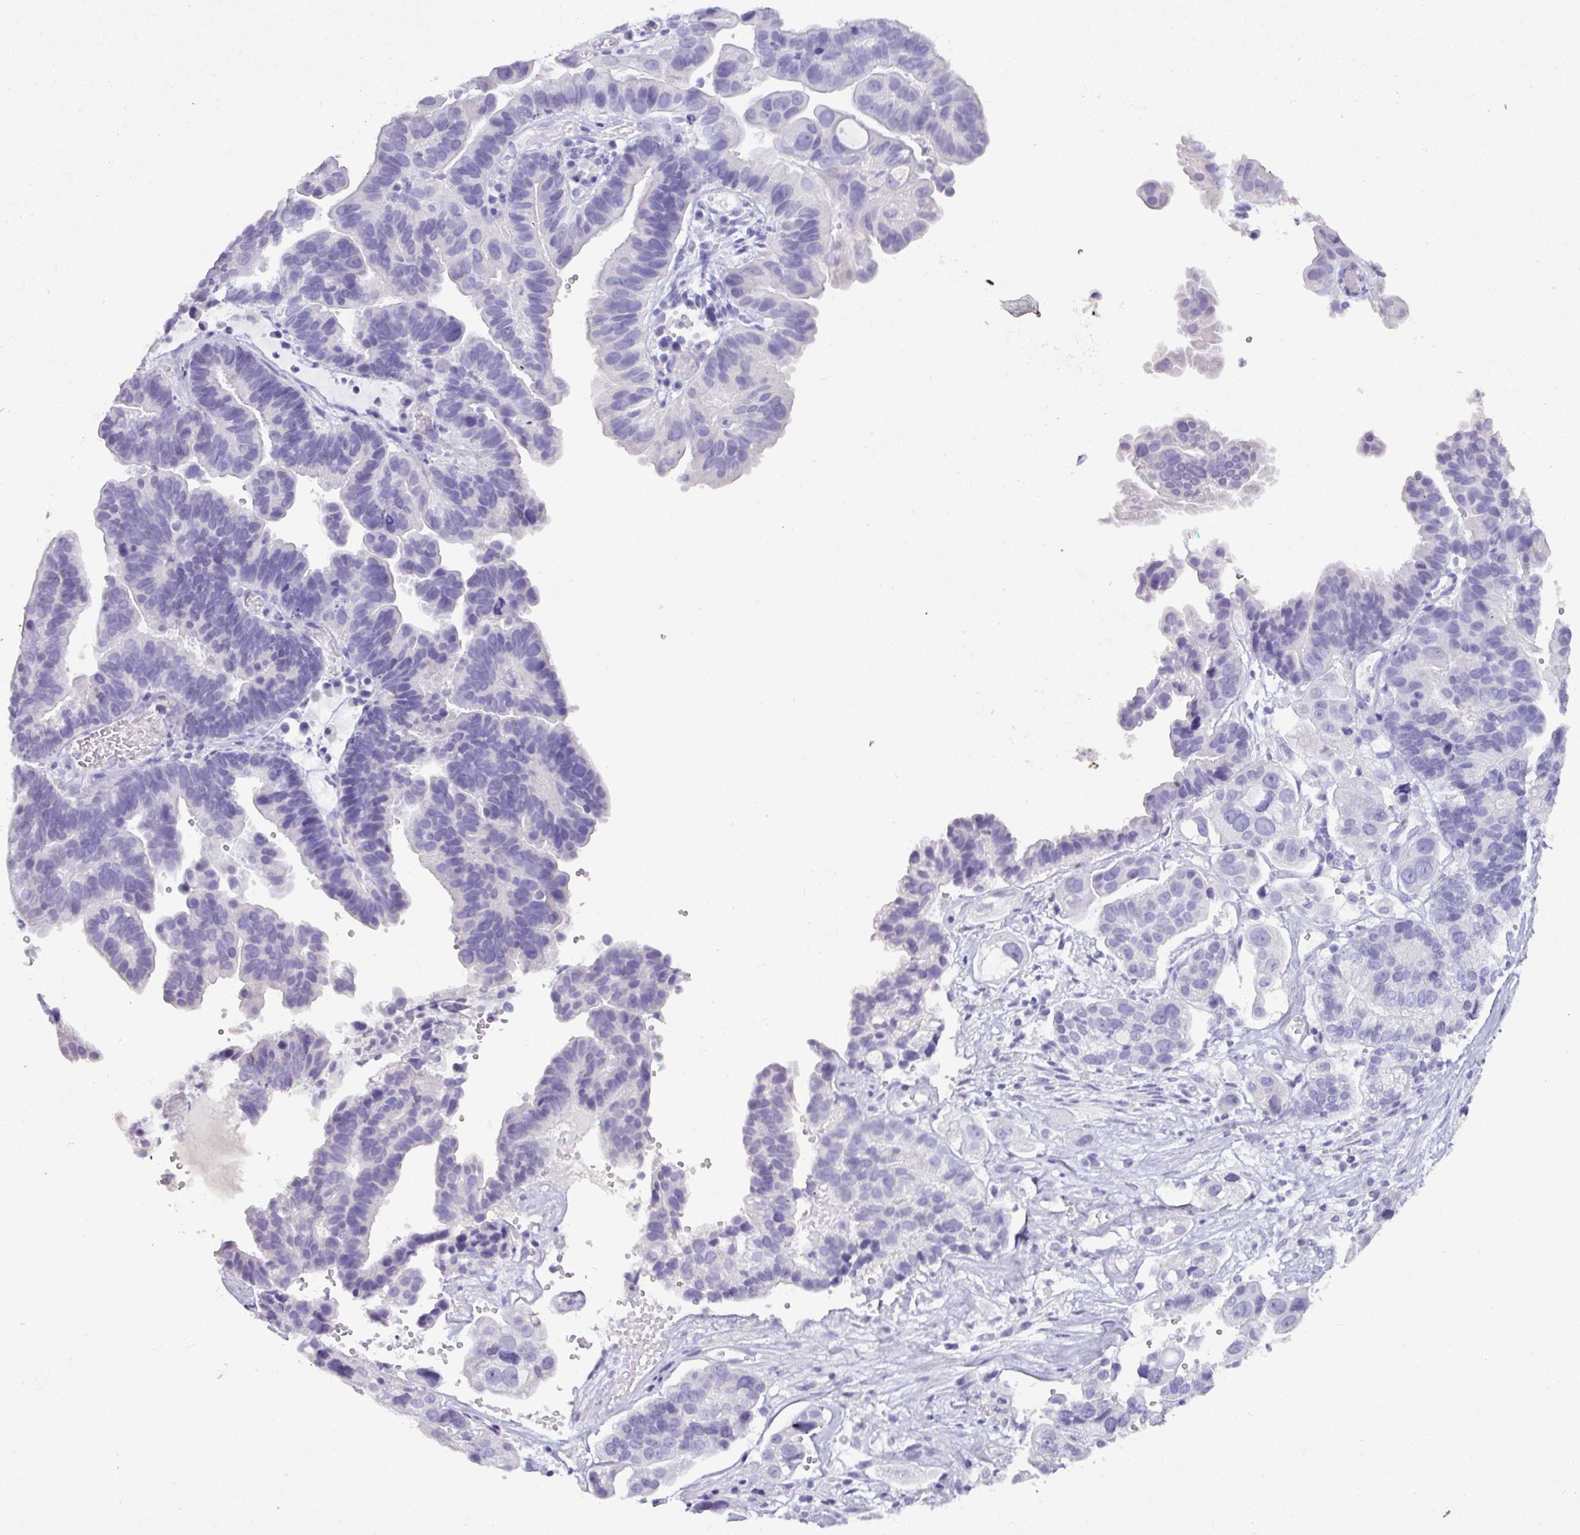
{"staining": {"intensity": "negative", "quantity": "none", "location": "none"}, "tissue": "ovarian cancer", "cell_type": "Tumor cells", "image_type": "cancer", "snomed": [{"axis": "morphology", "description": "Cystadenocarcinoma, serous, NOS"}, {"axis": "topography", "description": "Ovary"}], "caption": "Human ovarian cancer stained for a protein using IHC shows no staining in tumor cells.", "gene": "NAPSA", "patient": {"sex": "female", "age": 56}}